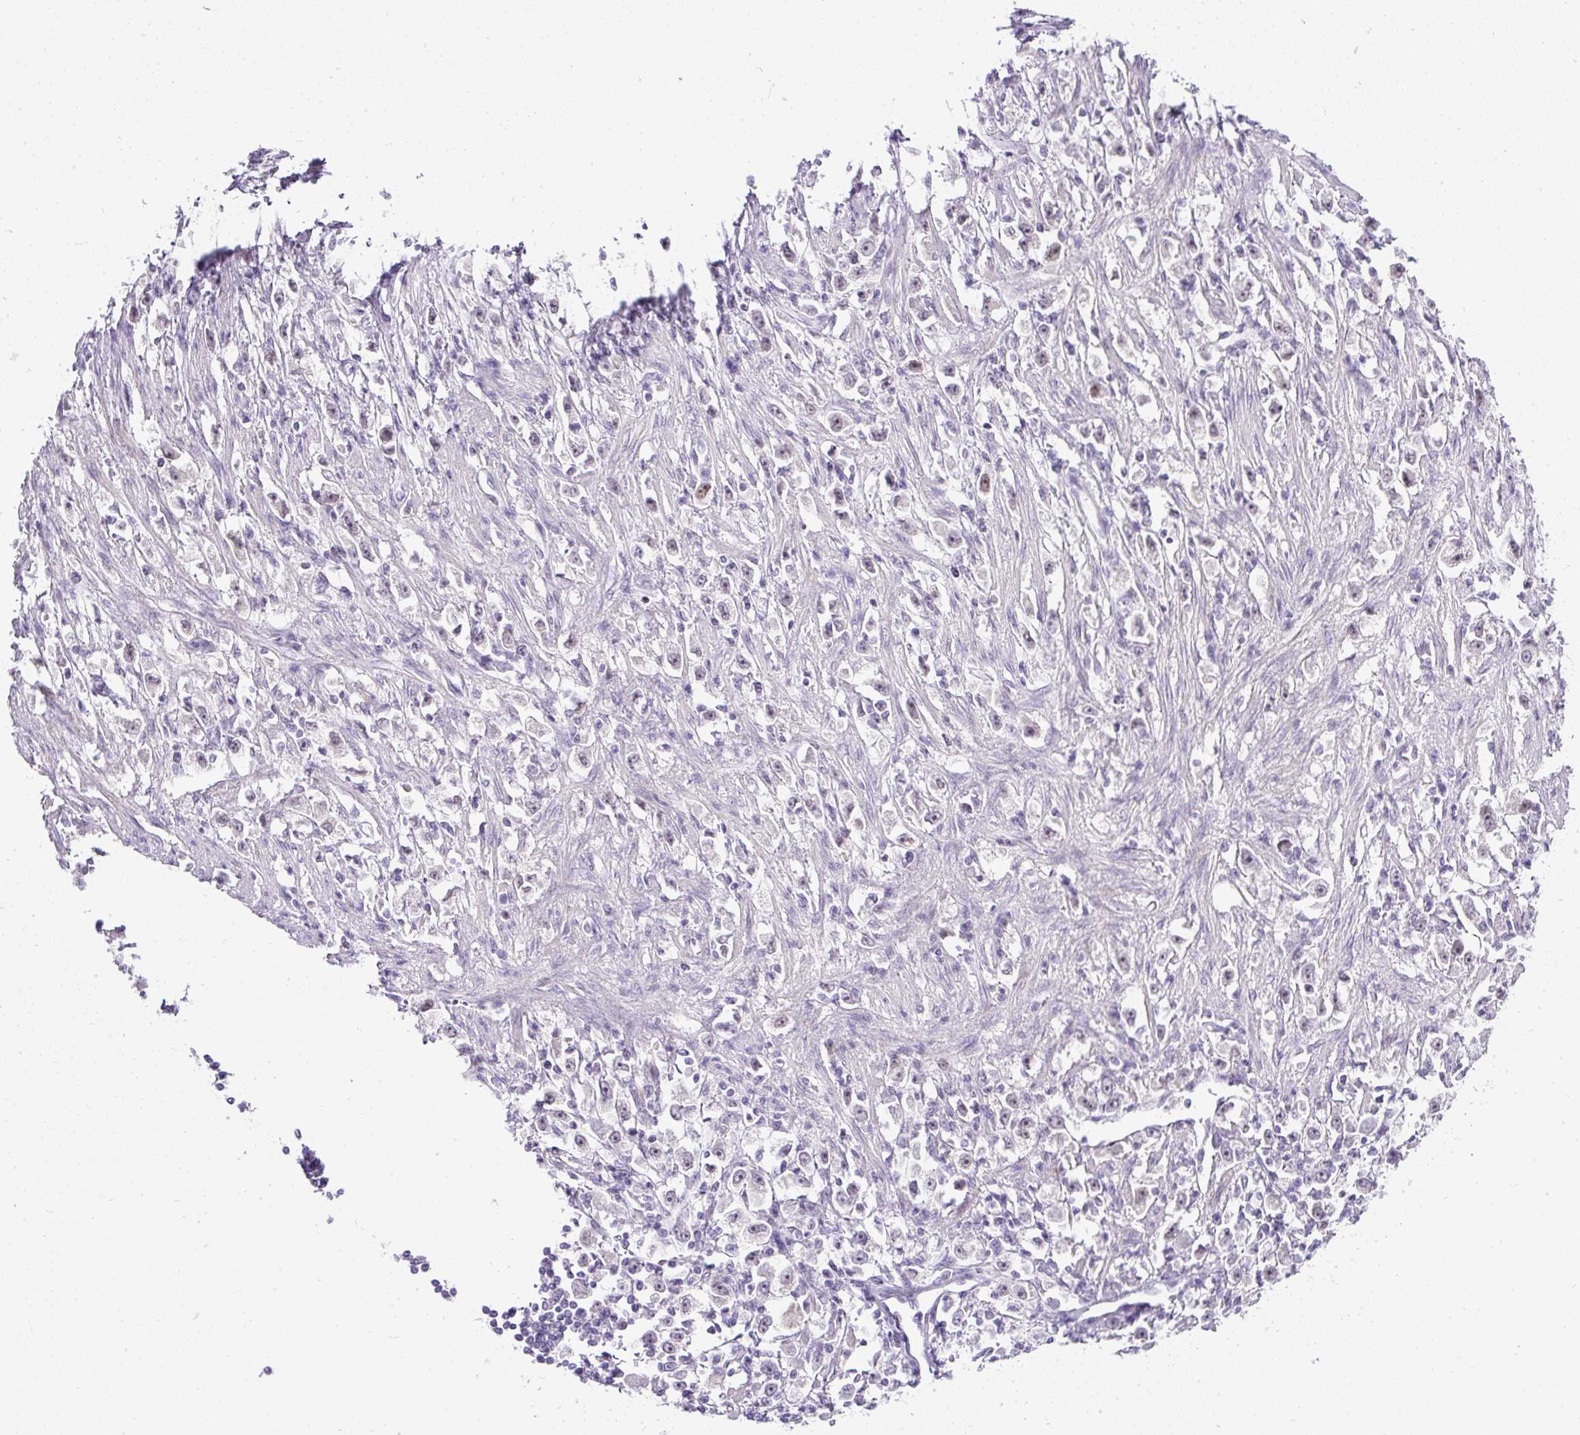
{"staining": {"intensity": "weak", "quantity": "<25%", "location": "nuclear"}, "tissue": "stomach cancer", "cell_type": "Tumor cells", "image_type": "cancer", "snomed": [{"axis": "morphology", "description": "Adenocarcinoma, NOS"}, {"axis": "topography", "description": "Stomach"}], "caption": "Image shows no significant protein expression in tumor cells of adenocarcinoma (stomach). The staining is performed using DAB brown chromogen with nuclei counter-stained in using hematoxylin.", "gene": "WNT10B", "patient": {"sex": "female", "age": 59}}